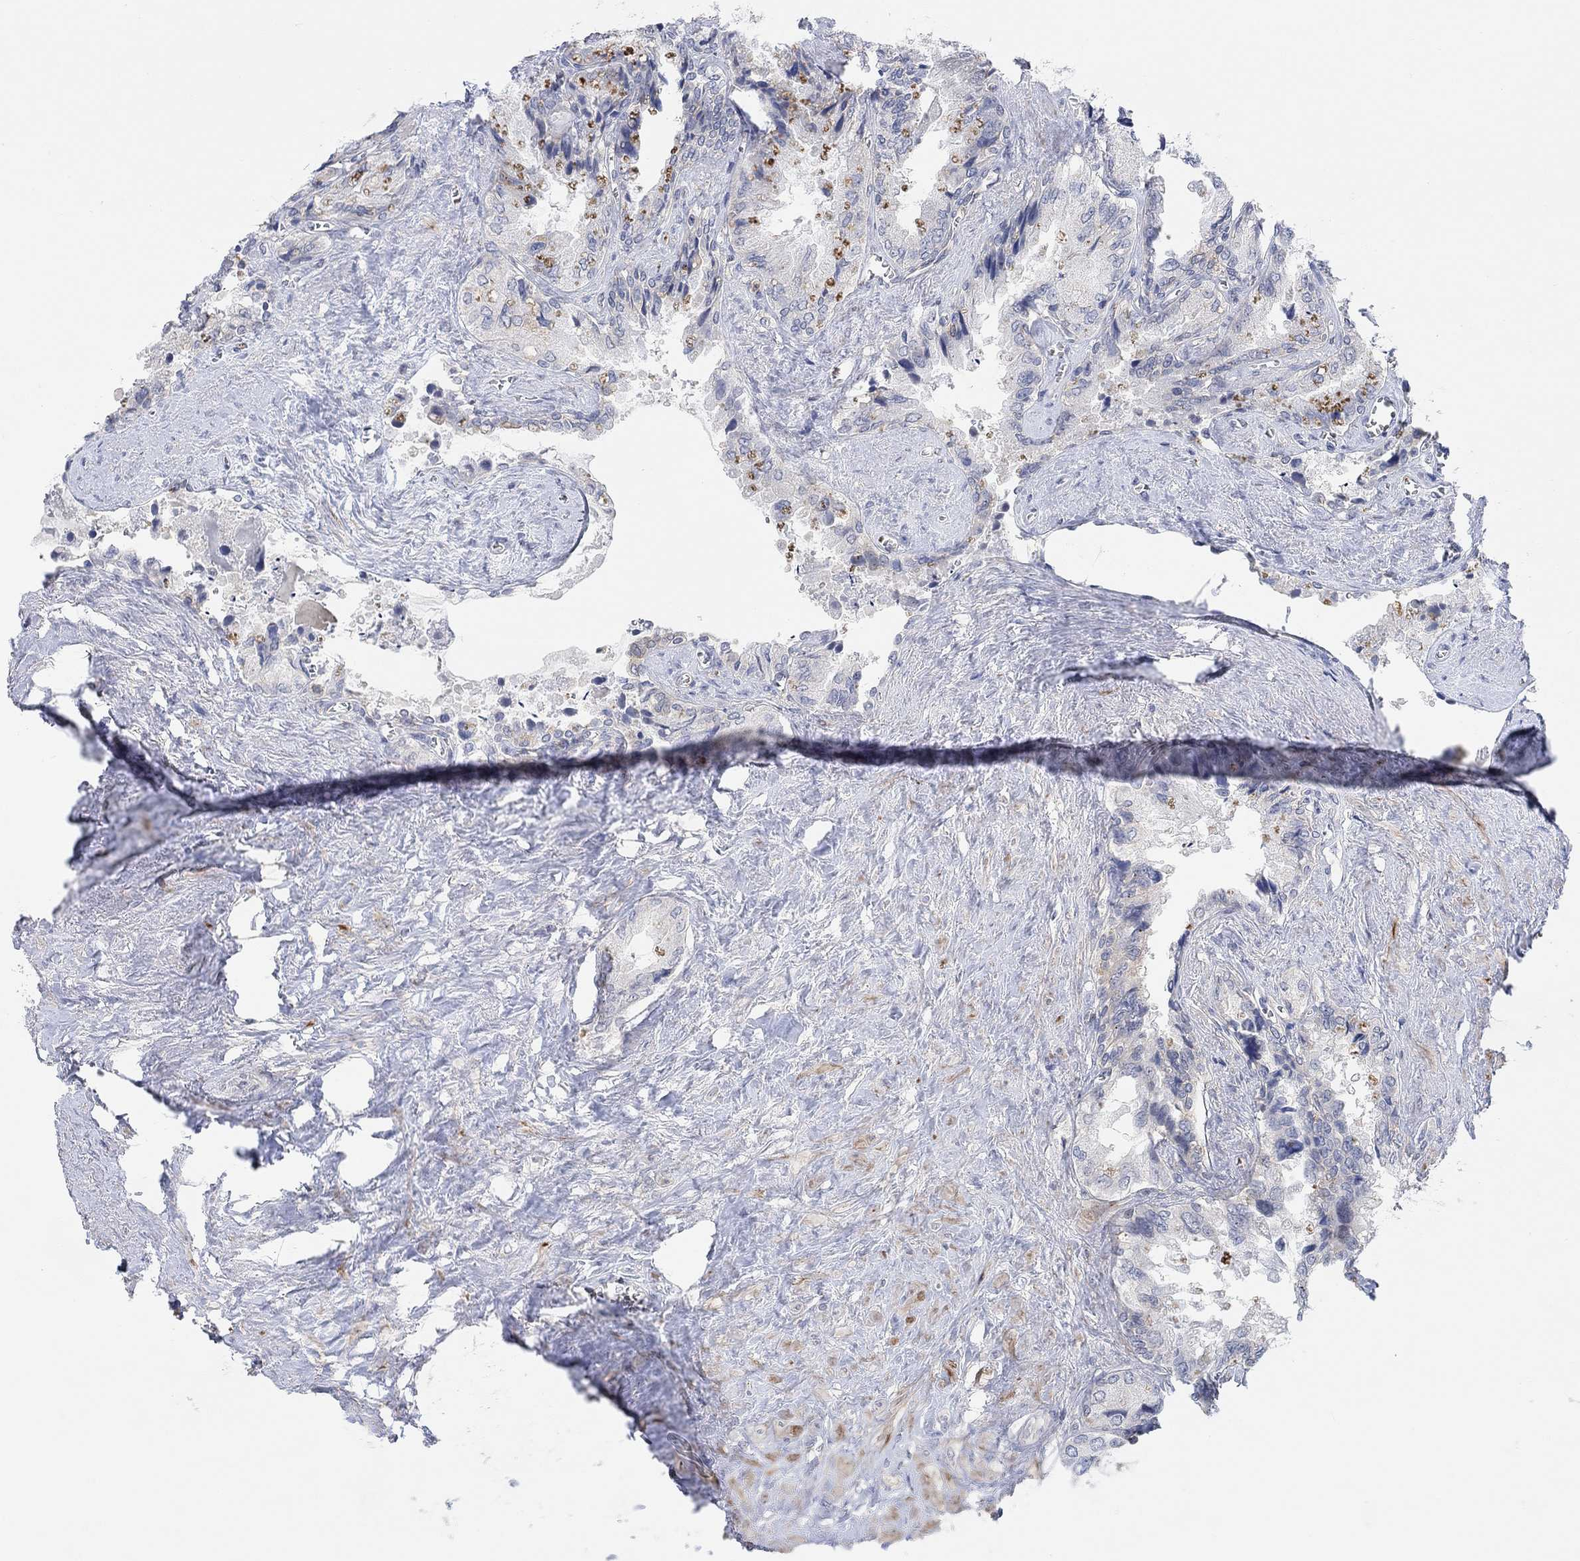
{"staining": {"intensity": "negative", "quantity": "none", "location": "none"}, "tissue": "seminal vesicle", "cell_type": "Glandular cells", "image_type": "normal", "snomed": [{"axis": "morphology", "description": "Normal tissue, NOS"}, {"axis": "topography", "description": "Seminal veicle"}], "caption": "High magnification brightfield microscopy of unremarkable seminal vesicle stained with DAB (3,3'-diaminobenzidine) (brown) and counterstained with hematoxylin (blue): glandular cells show no significant staining. (DAB immunohistochemistry (IHC) with hematoxylin counter stain).", "gene": "PMFBP1", "patient": {"sex": "male", "age": 67}}